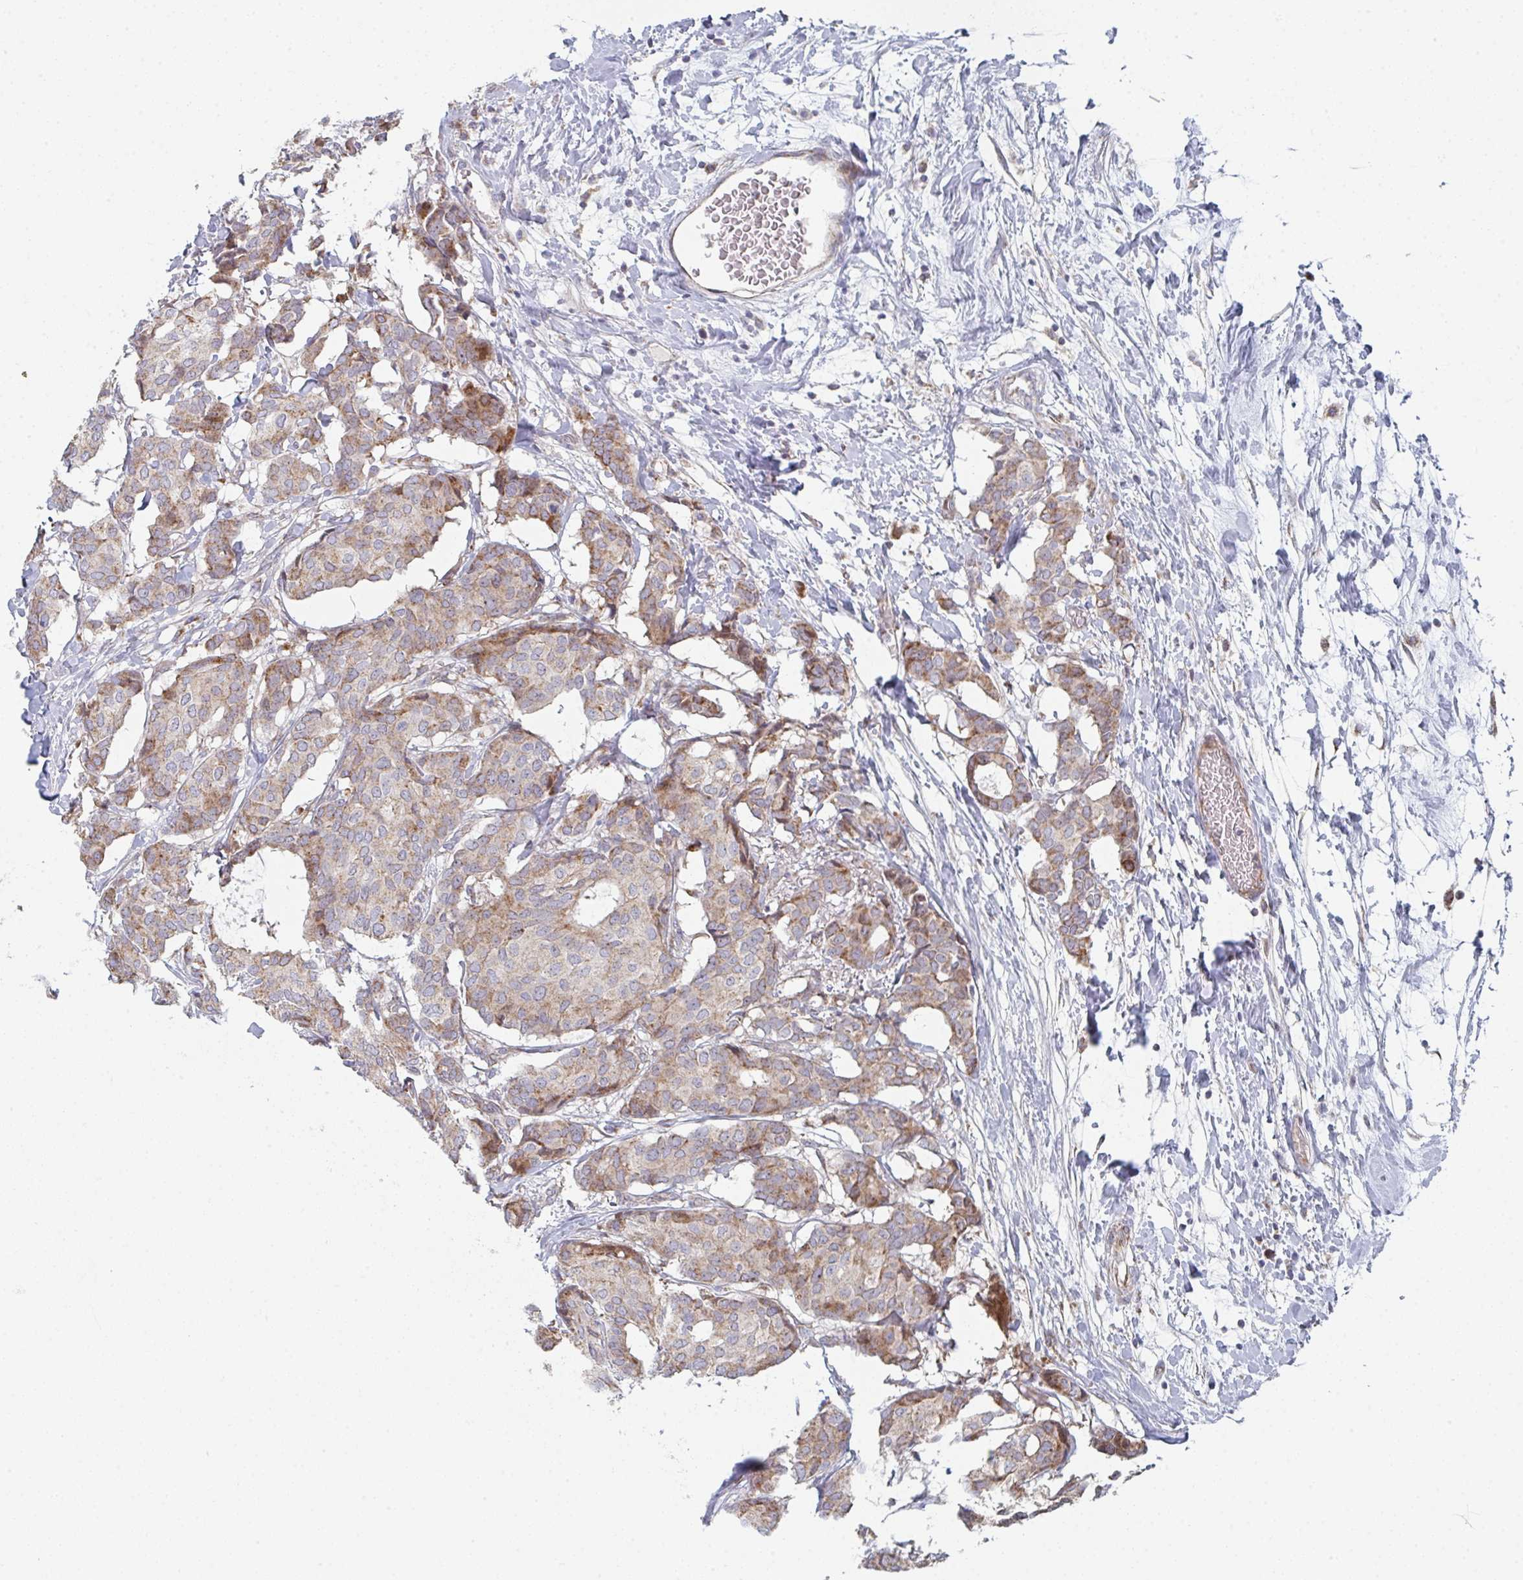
{"staining": {"intensity": "moderate", "quantity": "25%-75%", "location": "cytoplasmic/membranous"}, "tissue": "breast cancer", "cell_type": "Tumor cells", "image_type": "cancer", "snomed": [{"axis": "morphology", "description": "Duct carcinoma"}, {"axis": "topography", "description": "Breast"}], "caption": "Human breast cancer stained with a protein marker displays moderate staining in tumor cells.", "gene": "ZNF644", "patient": {"sex": "female", "age": 75}}